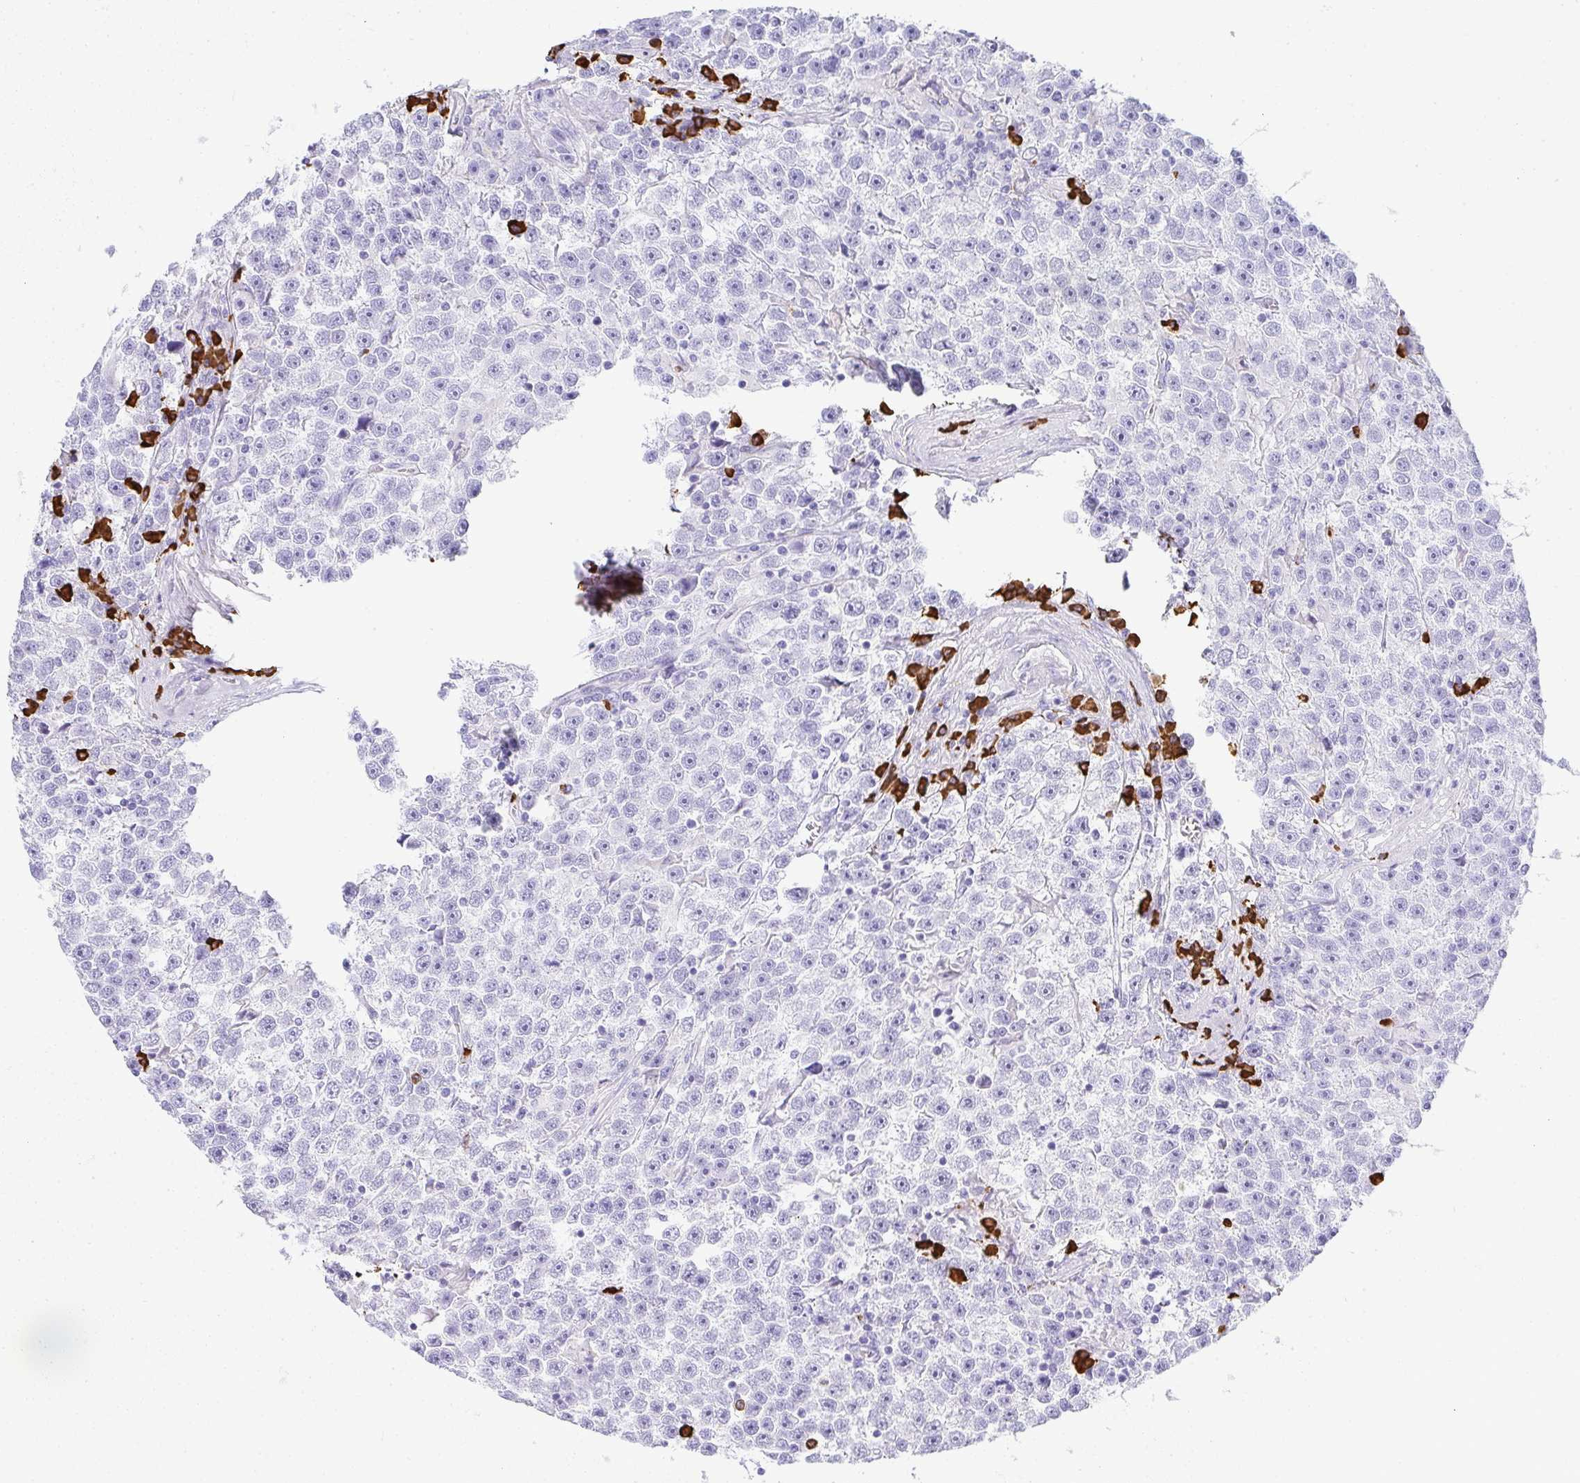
{"staining": {"intensity": "negative", "quantity": "none", "location": "none"}, "tissue": "testis cancer", "cell_type": "Tumor cells", "image_type": "cancer", "snomed": [{"axis": "morphology", "description": "Seminoma, NOS"}, {"axis": "topography", "description": "Testis"}], "caption": "Immunohistochemistry (IHC) of seminoma (testis) exhibits no expression in tumor cells.", "gene": "CDADC1", "patient": {"sex": "male", "age": 31}}